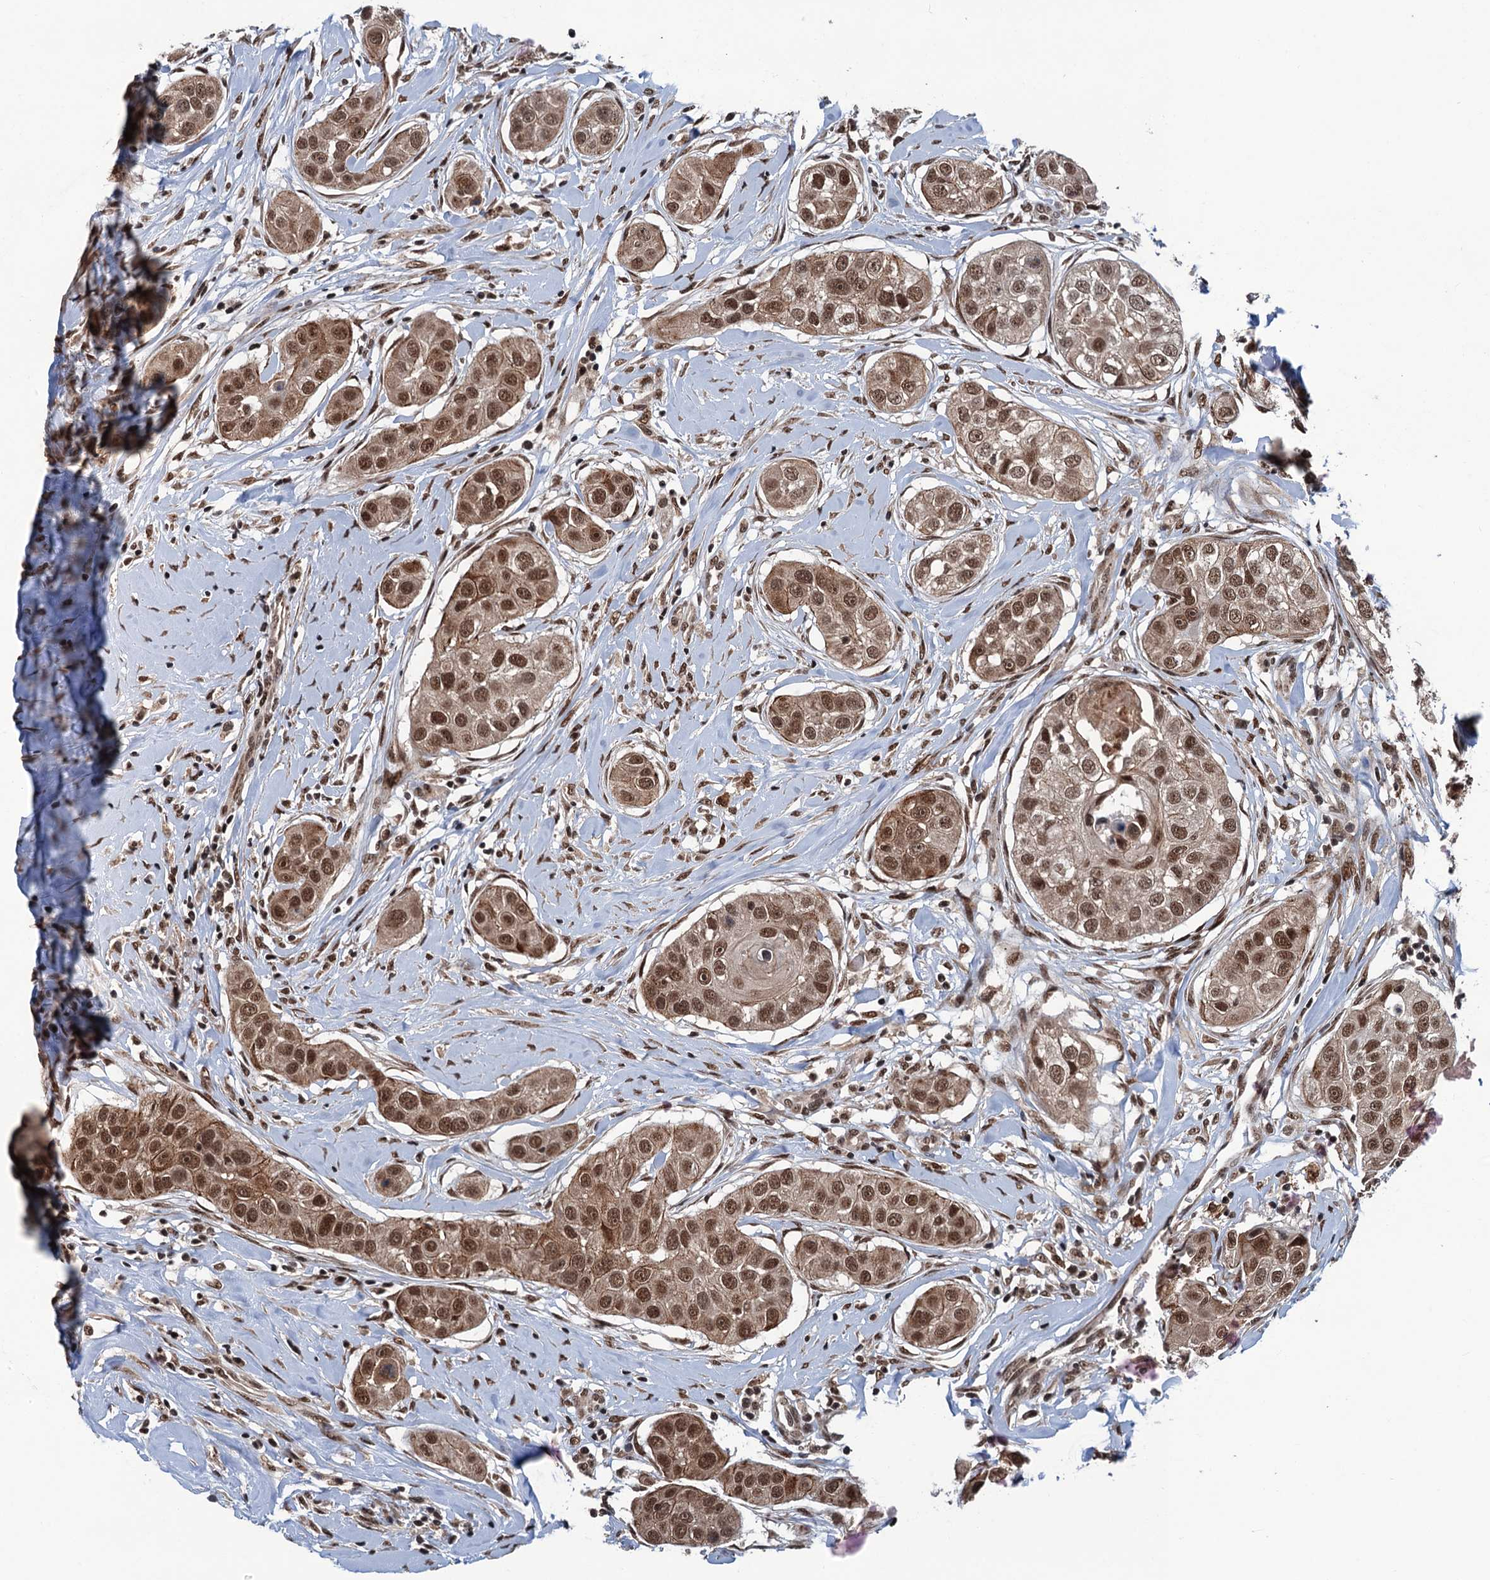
{"staining": {"intensity": "moderate", "quantity": ">75%", "location": "cytoplasmic/membranous,nuclear"}, "tissue": "head and neck cancer", "cell_type": "Tumor cells", "image_type": "cancer", "snomed": [{"axis": "morphology", "description": "Normal tissue, NOS"}, {"axis": "morphology", "description": "Squamous cell carcinoma, NOS"}, {"axis": "topography", "description": "Skeletal muscle"}, {"axis": "topography", "description": "Head-Neck"}], "caption": "This is an image of immunohistochemistry staining of head and neck cancer (squamous cell carcinoma), which shows moderate staining in the cytoplasmic/membranous and nuclear of tumor cells.", "gene": "RASSF4", "patient": {"sex": "male", "age": 51}}